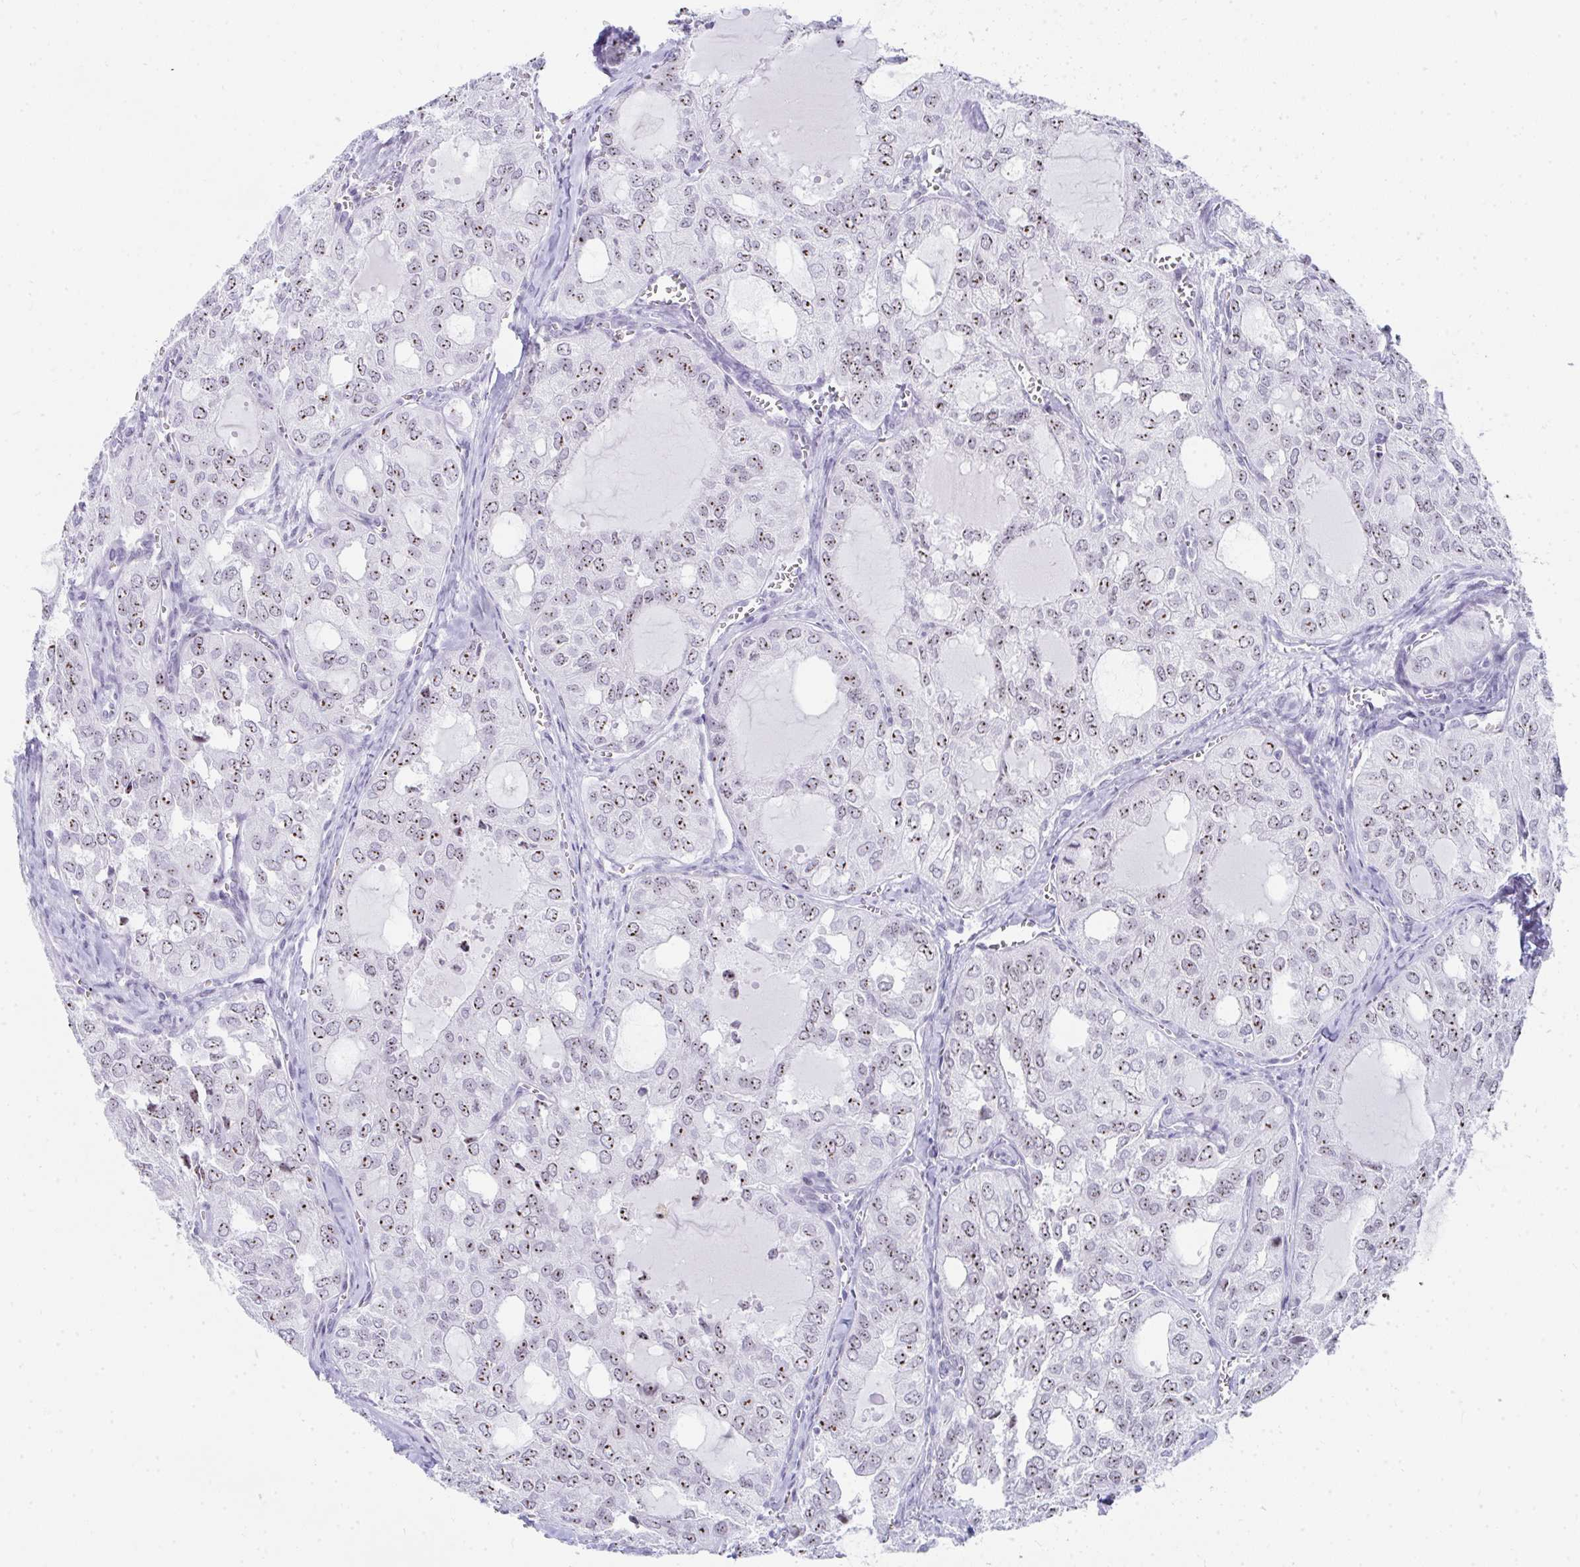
{"staining": {"intensity": "moderate", "quantity": ">75%", "location": "nuclear"}, "tissue": "thyroid cancer", "cell_type": "Tumor cells", "image_type": "cancer", "snomed": [{"axis": "morphology", "description": "Follicular adenoma carcinoma, NOS"}, {"axis": "topography", "description": "Thyroid gland"}], "caption": "Human thyroid cancer (follicular adenoma carcinoma) stained with a protein marker demonstrates moderate staining in tumor cells.", "gene": "NOP10", "patient": {"sex": "male", "age": 75}}